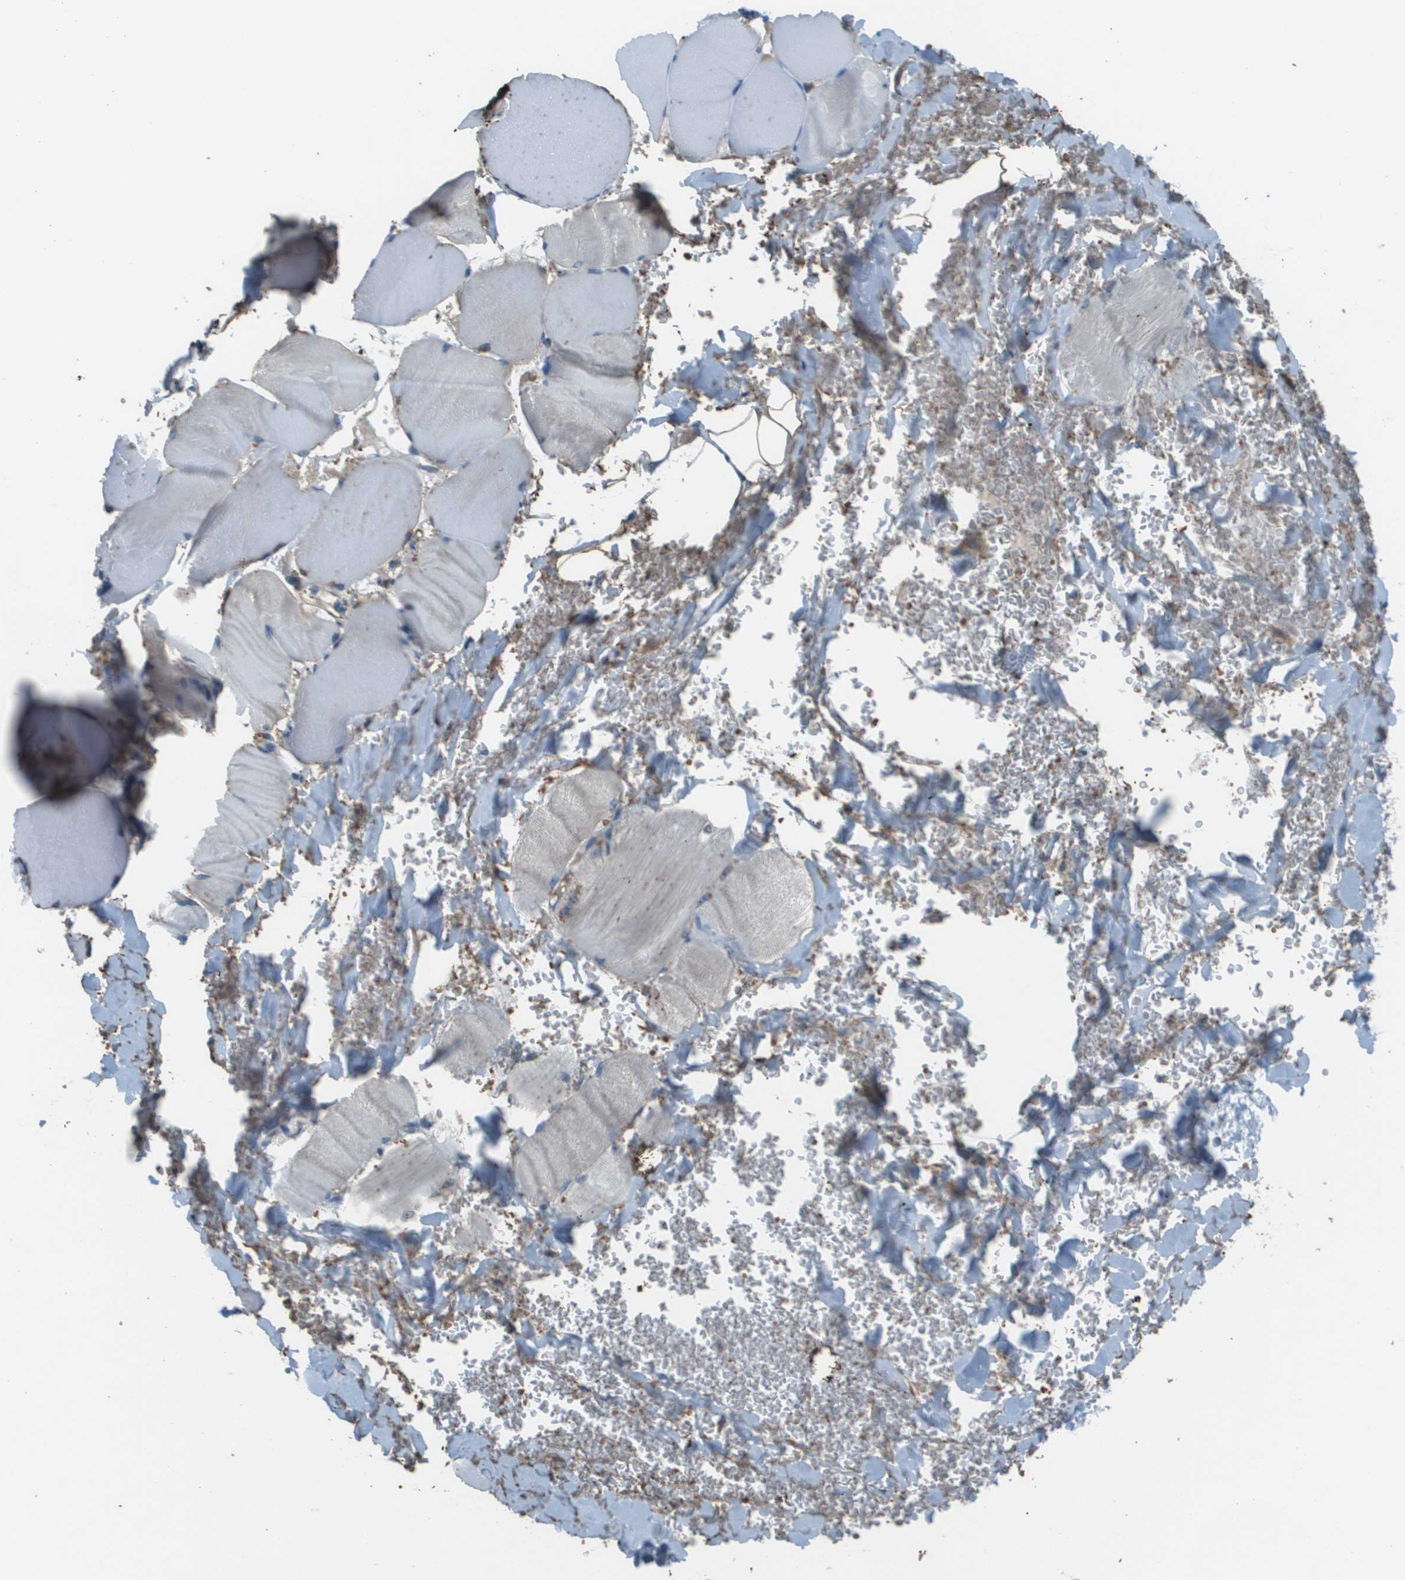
{"staining": {"intensity": "negative", "quantity": "none", "location": "none"}, "tissue": "skeletal muscle", "cell_type": "Myocytes", "image_type": "normal", "snomed": [{"axis": "morphology", "description": "Normal tissue, NOS"}, {"axis": "topography", "description": "Skin"}, {"axis": "topography", "description": "Skeletal muscle"}], "caption": "The immunohistochemistry (IHC) micrograph has no significant positivity in myocytes of skeletal muscle. The staining is performed using DAB brown chromogen with nuclei counter-stained in using hematoxylin.", "gene": "UTS2", "patient": {"sex": "male", "age": 83}}